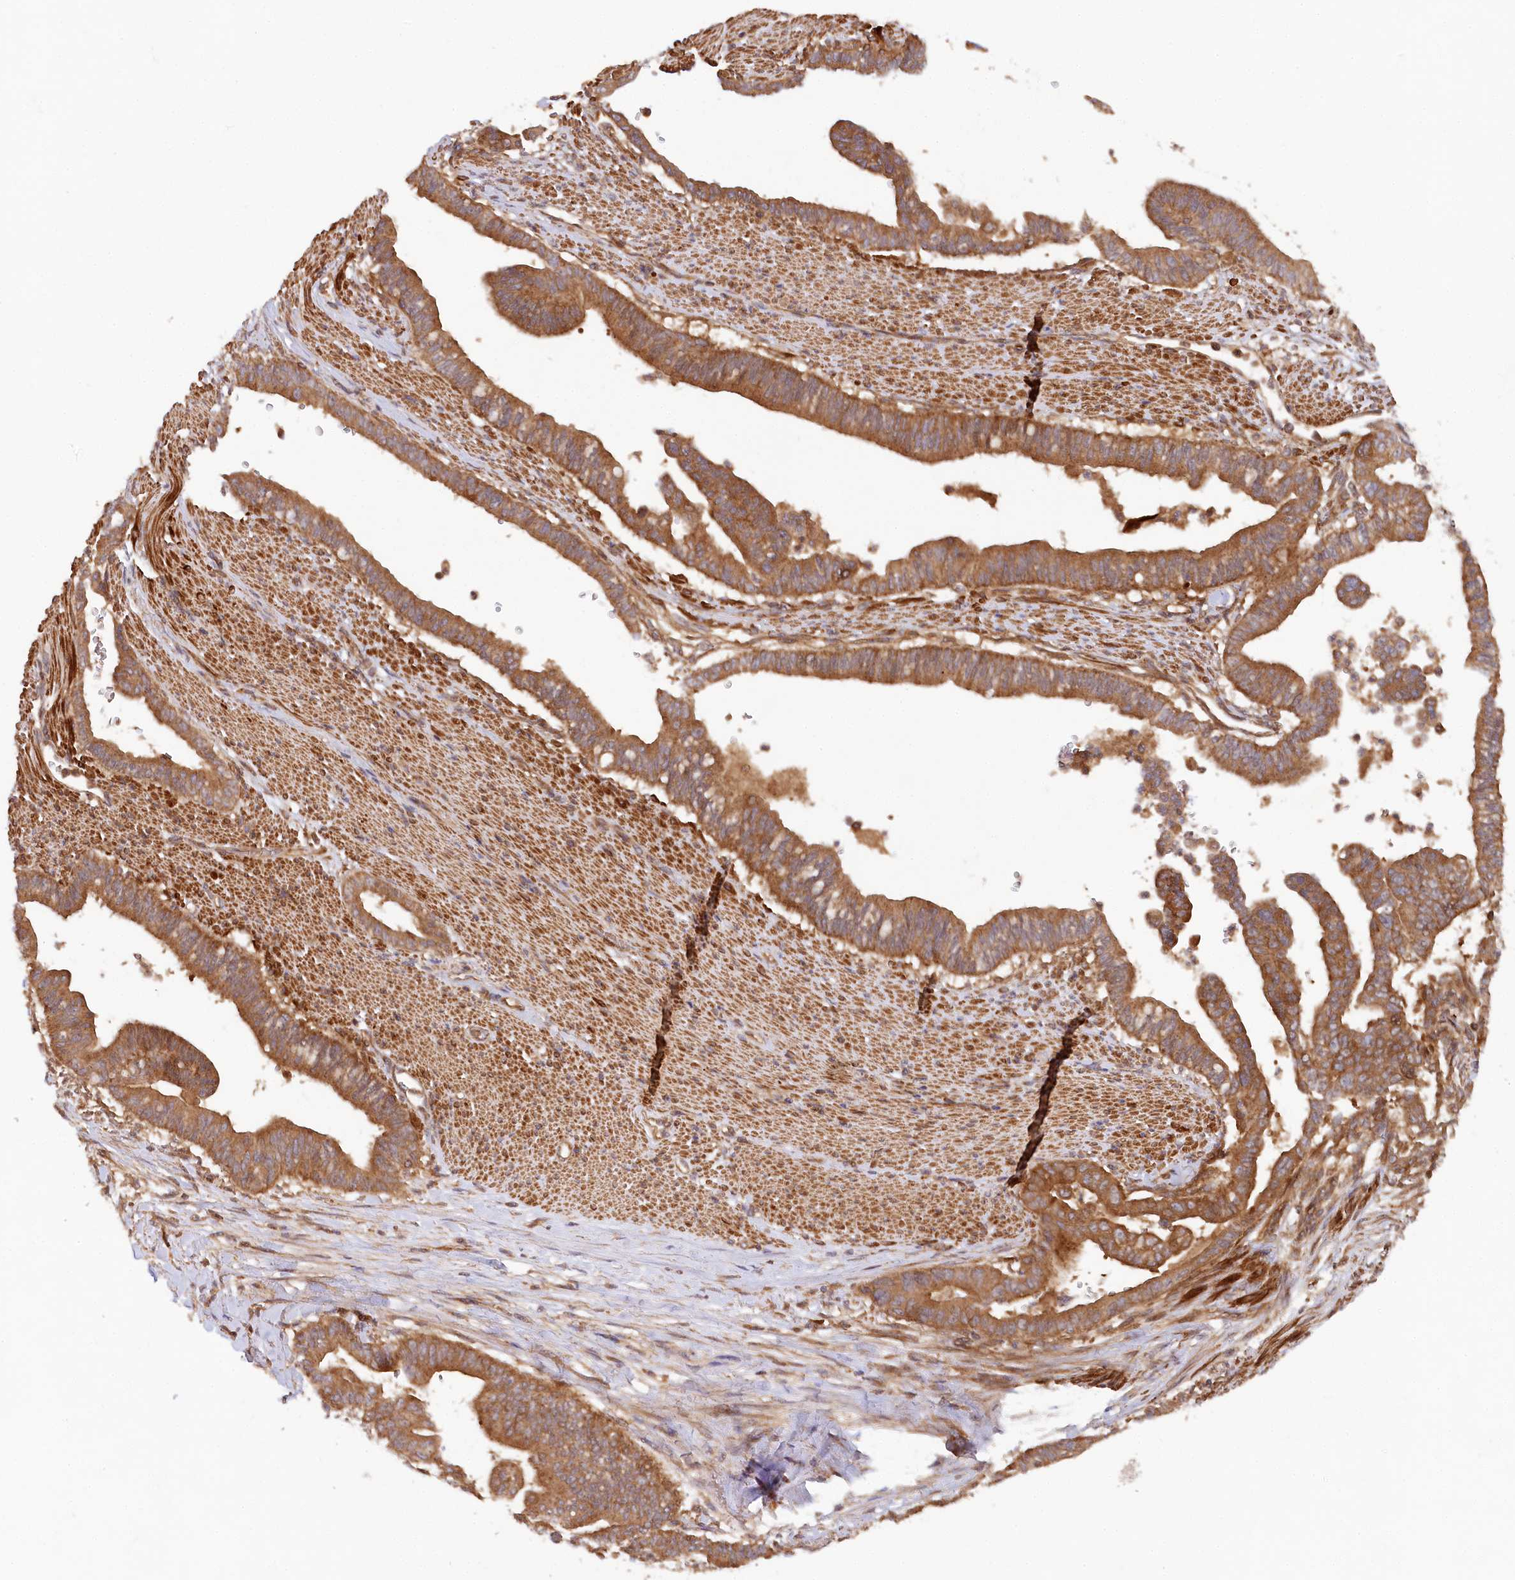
{"staining": {"intensity": "strong", "quantity": ">75%", "location": "cytoplasmic/membranous"}, "tissue": "pancreatic cancer", "cell_type": "Tumor cells", "image_type": "cancer", "snomed": [{"axis": "morphology", "description": "Adenocarcinoma, NOS"}, {"axis": "topography", "description": "Pancreas"}], "caption": "Human adenocarcinoma (pancreatic) stained with a protein marker reveals strong staining in tumor cells.", "gene": "PAIP2", "patient": {"sex": "male", "age": 70}}